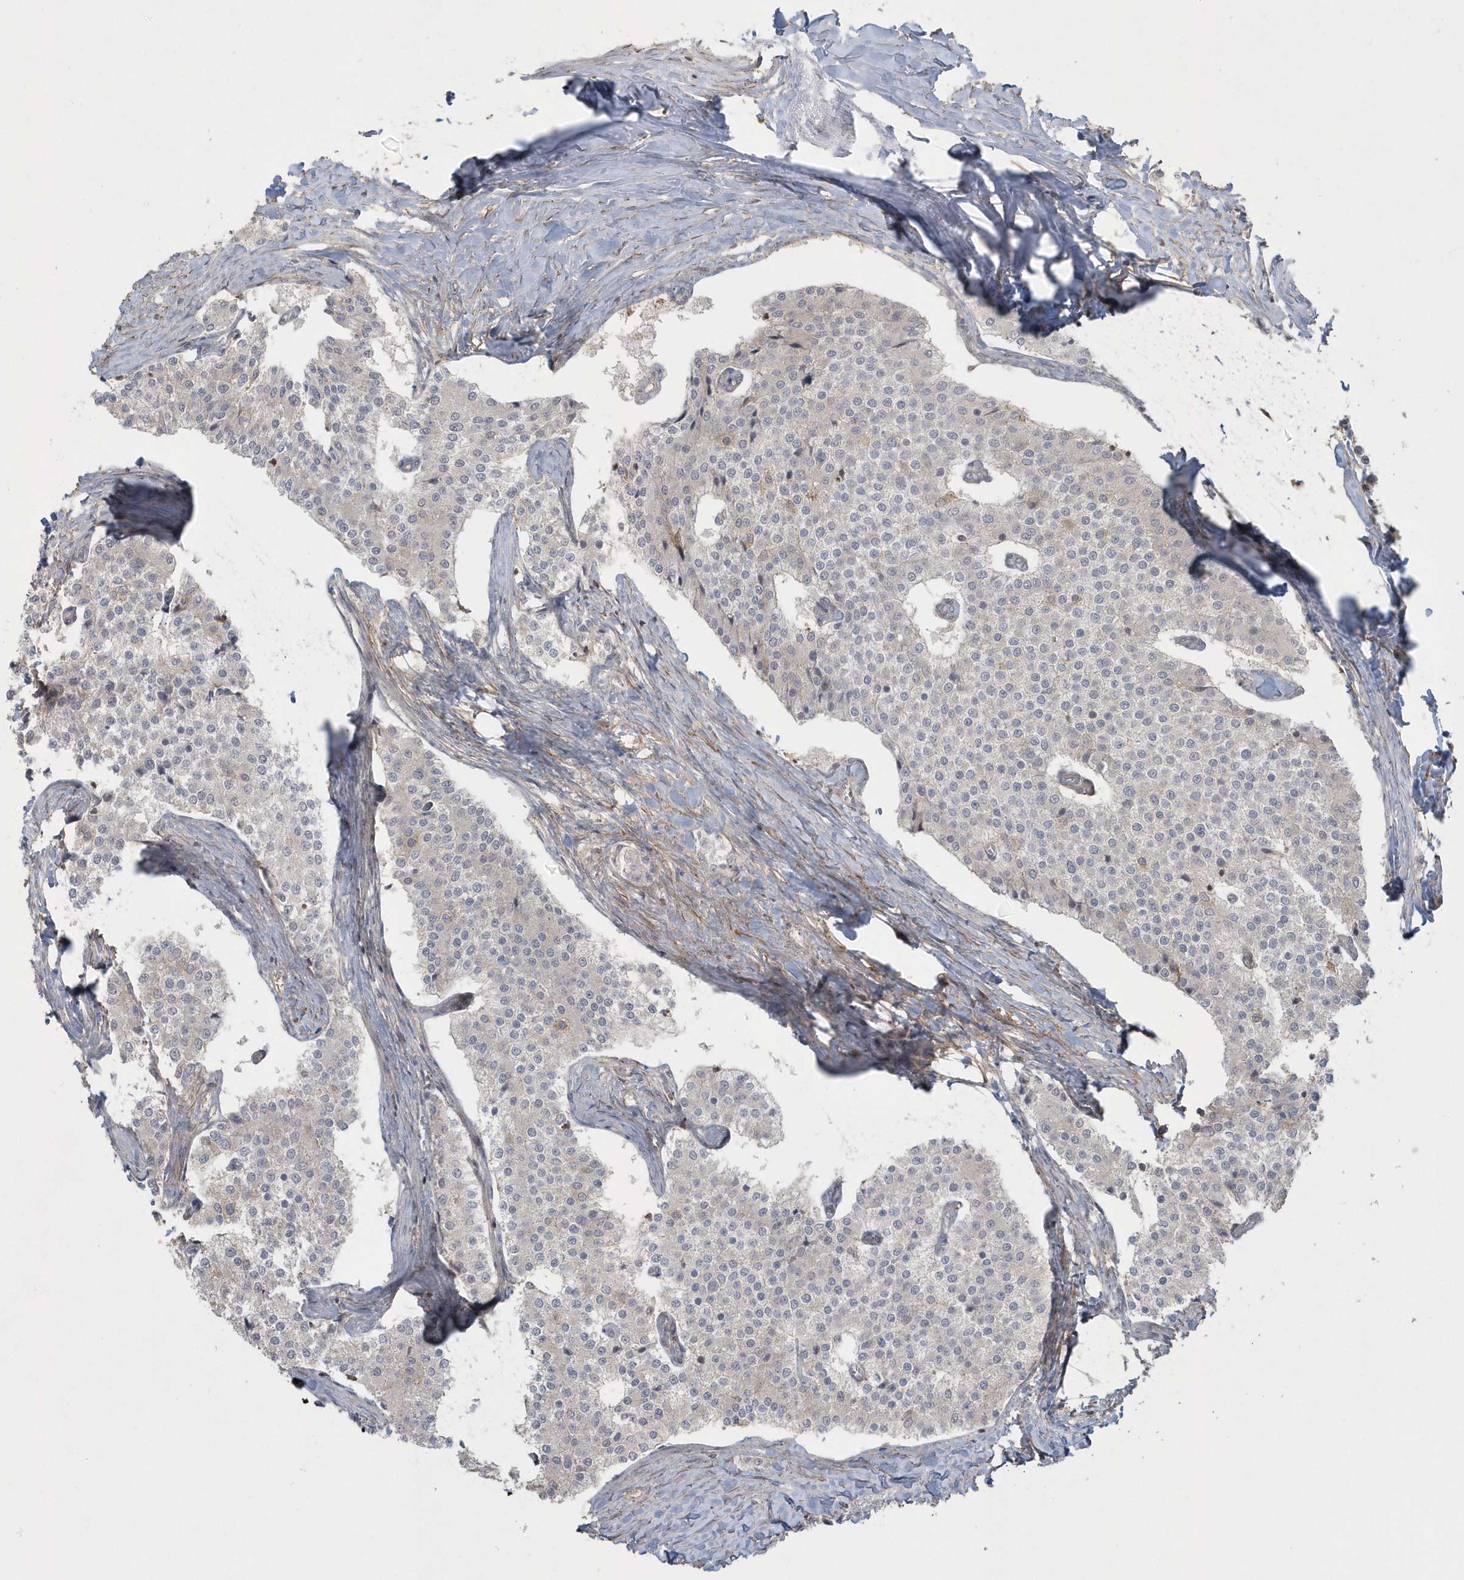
{"staining": {"intensity": "negative", "quantity": "none", "location": "none"}, "tissue": "carcinoid", "cell_type": "Tumor cells", "image_type": "cancer", "snomed": [{"axis": "morphology", "description": "Carcinoid, malignant, NOS"}, {"axis": "topography", "description": "Colon"}], "caption": "A photomicrograph of carcinoid (malignant) stained for a protein exhibits no brown staining in tumor cells.", "gene": "ARMC8", "patient": {"sex": "female", "age": 52}}